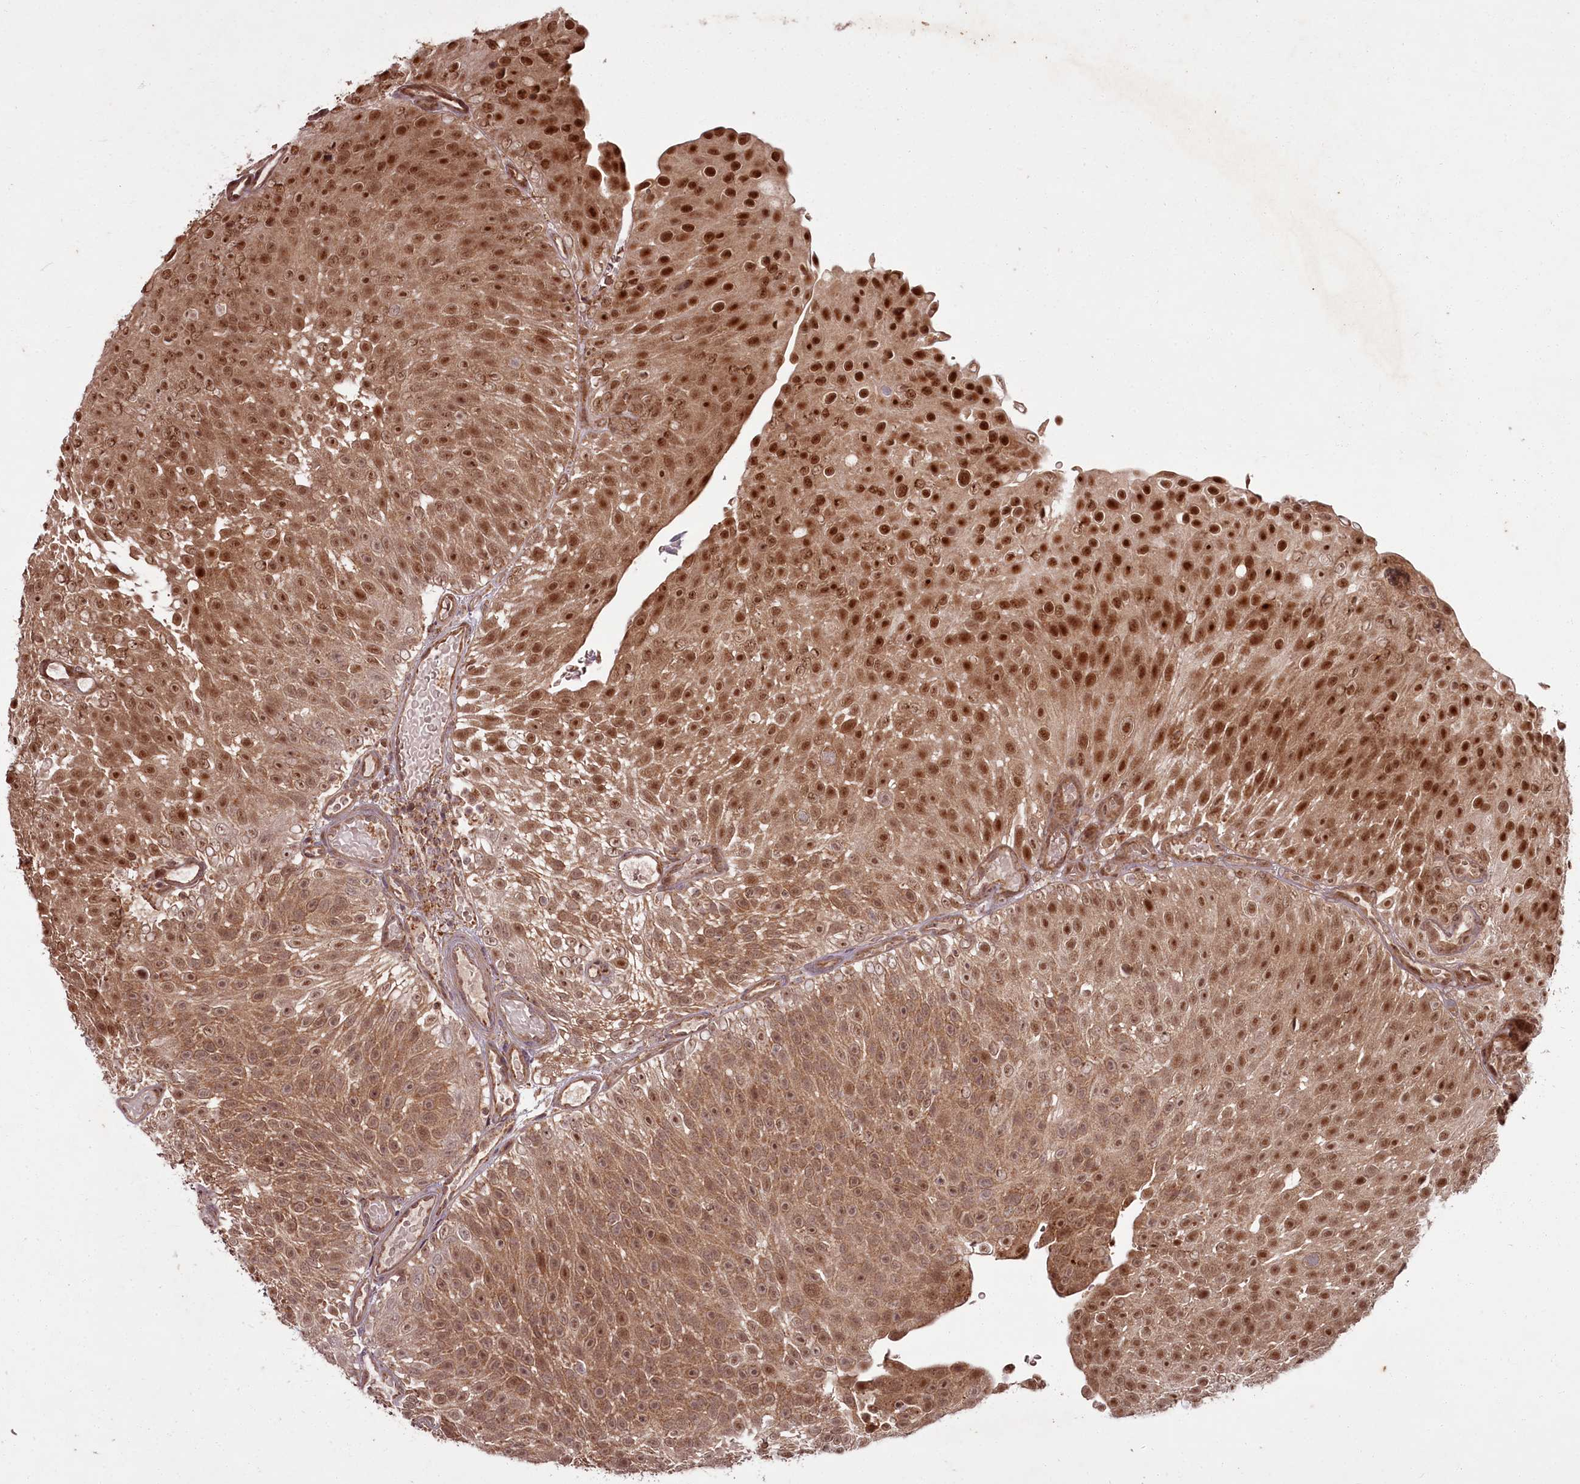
{"staining": {"intensity": "strong", "quantity": ">75%", "location": "cytoplasmic/membranous,nuclear"}, "tissue": "urothelial cancer", "cell_type": "Tumor cells", "image_type": "cancer", "snomed": [{"axis": "morphology", "description": "Urothelial carcinoma, Low grade"}, {"axis": "topography", "description": "Urinary bladder"}], "caption": "Immunohistochemical staining of low-grade urothelial carcinoma exhibits high levels of strong cytoplasmic/membranous and nuclear positivity in about >75% of tumor cells. The protein of interest is shown in brown color, while the nuclei are stained blue.", "gene": "PCBP2", "patient": {"sex": "male", "age": 78}}